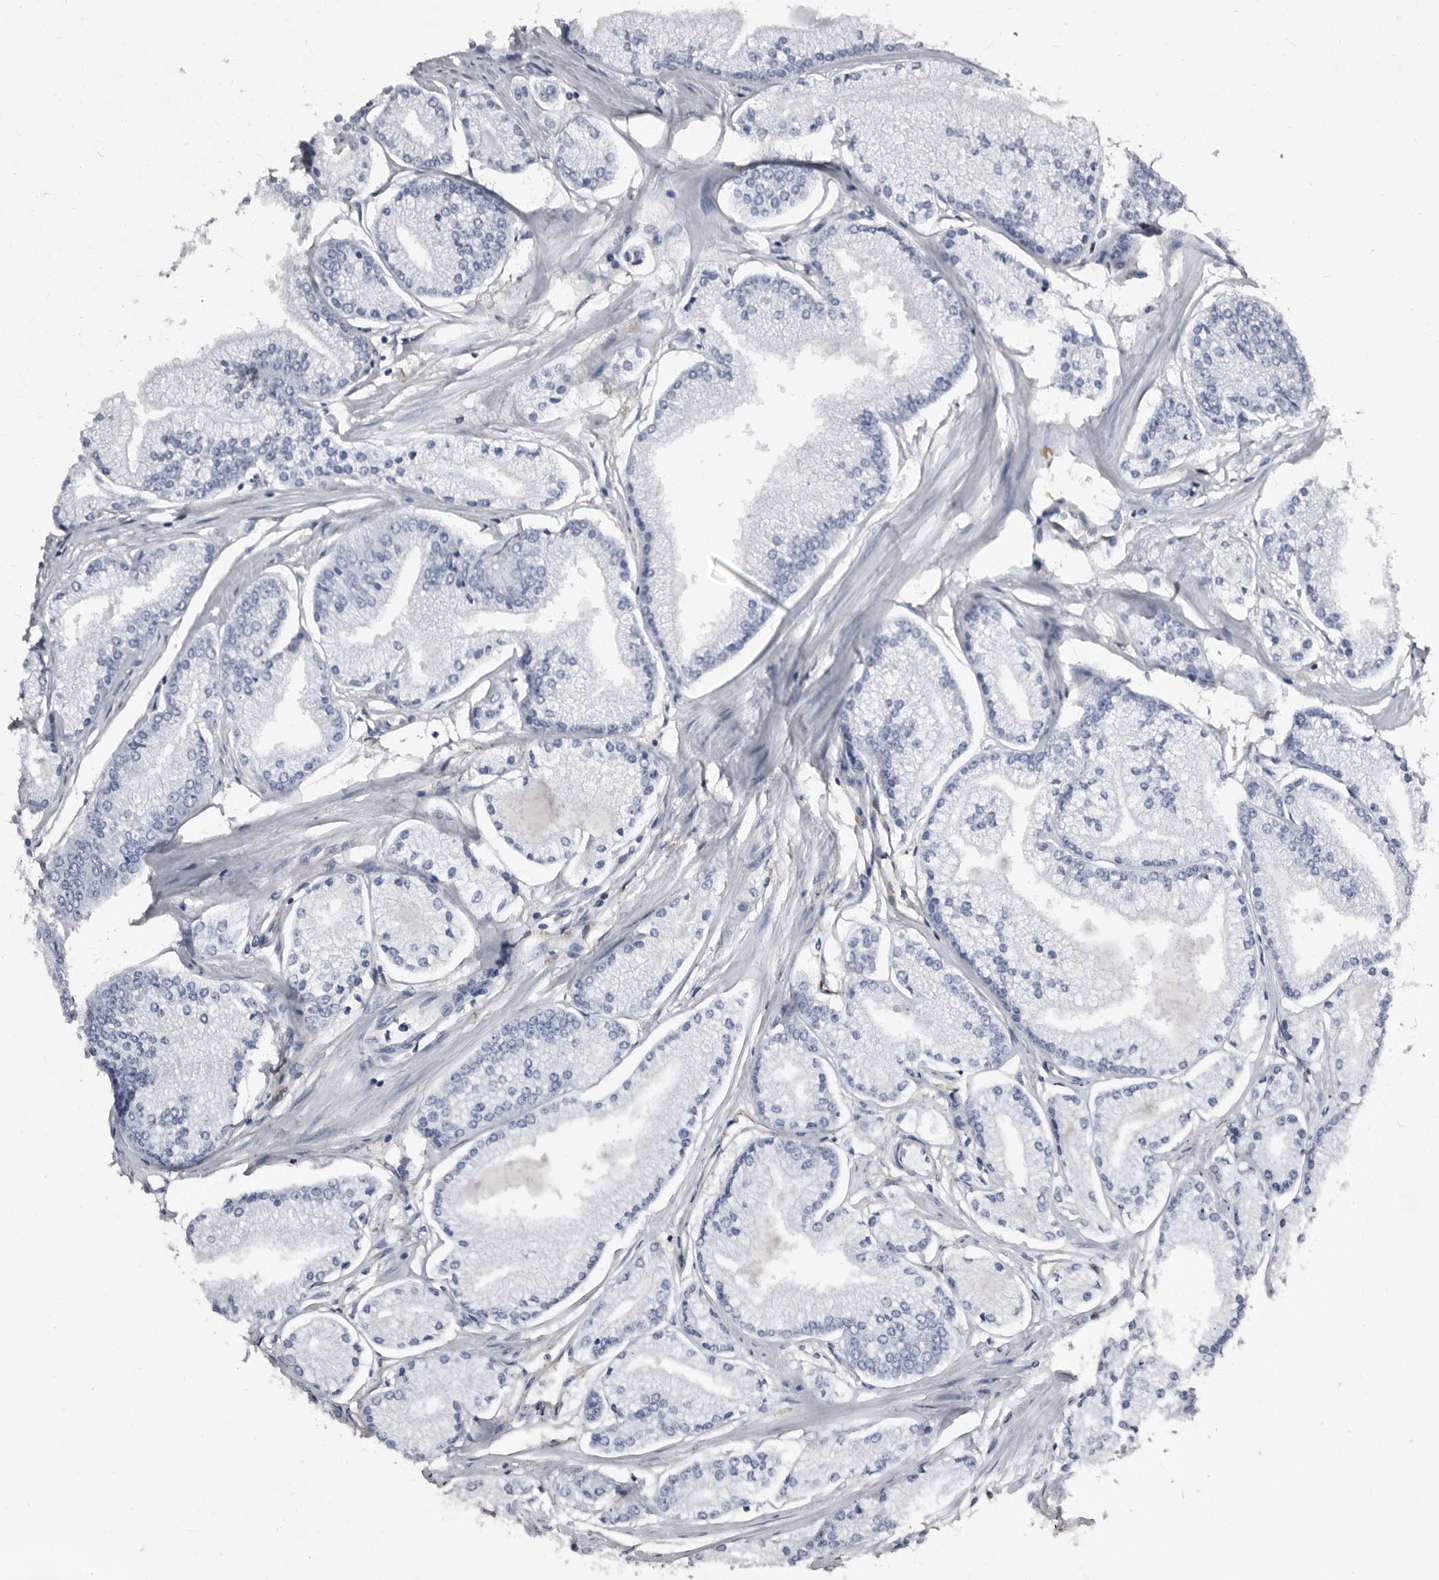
{"staining": {"intensity": "negative", "quantity": "none", "location": "none"}, "tissue": "prostate cancer", "cell_type": "Tumor cells", "image_type": "cancer", "snomed": [{"axis": "morphology", "description": "Adenocarcinoma, Low grade"}, {"axis": "topography", "description": "Prostate"}], "caption": "Protein analysis of prostate cancer displays no significant staining in tumor cells.", "gene": "EPB41L3", "patient": {"sex": "male", "age": 52}}